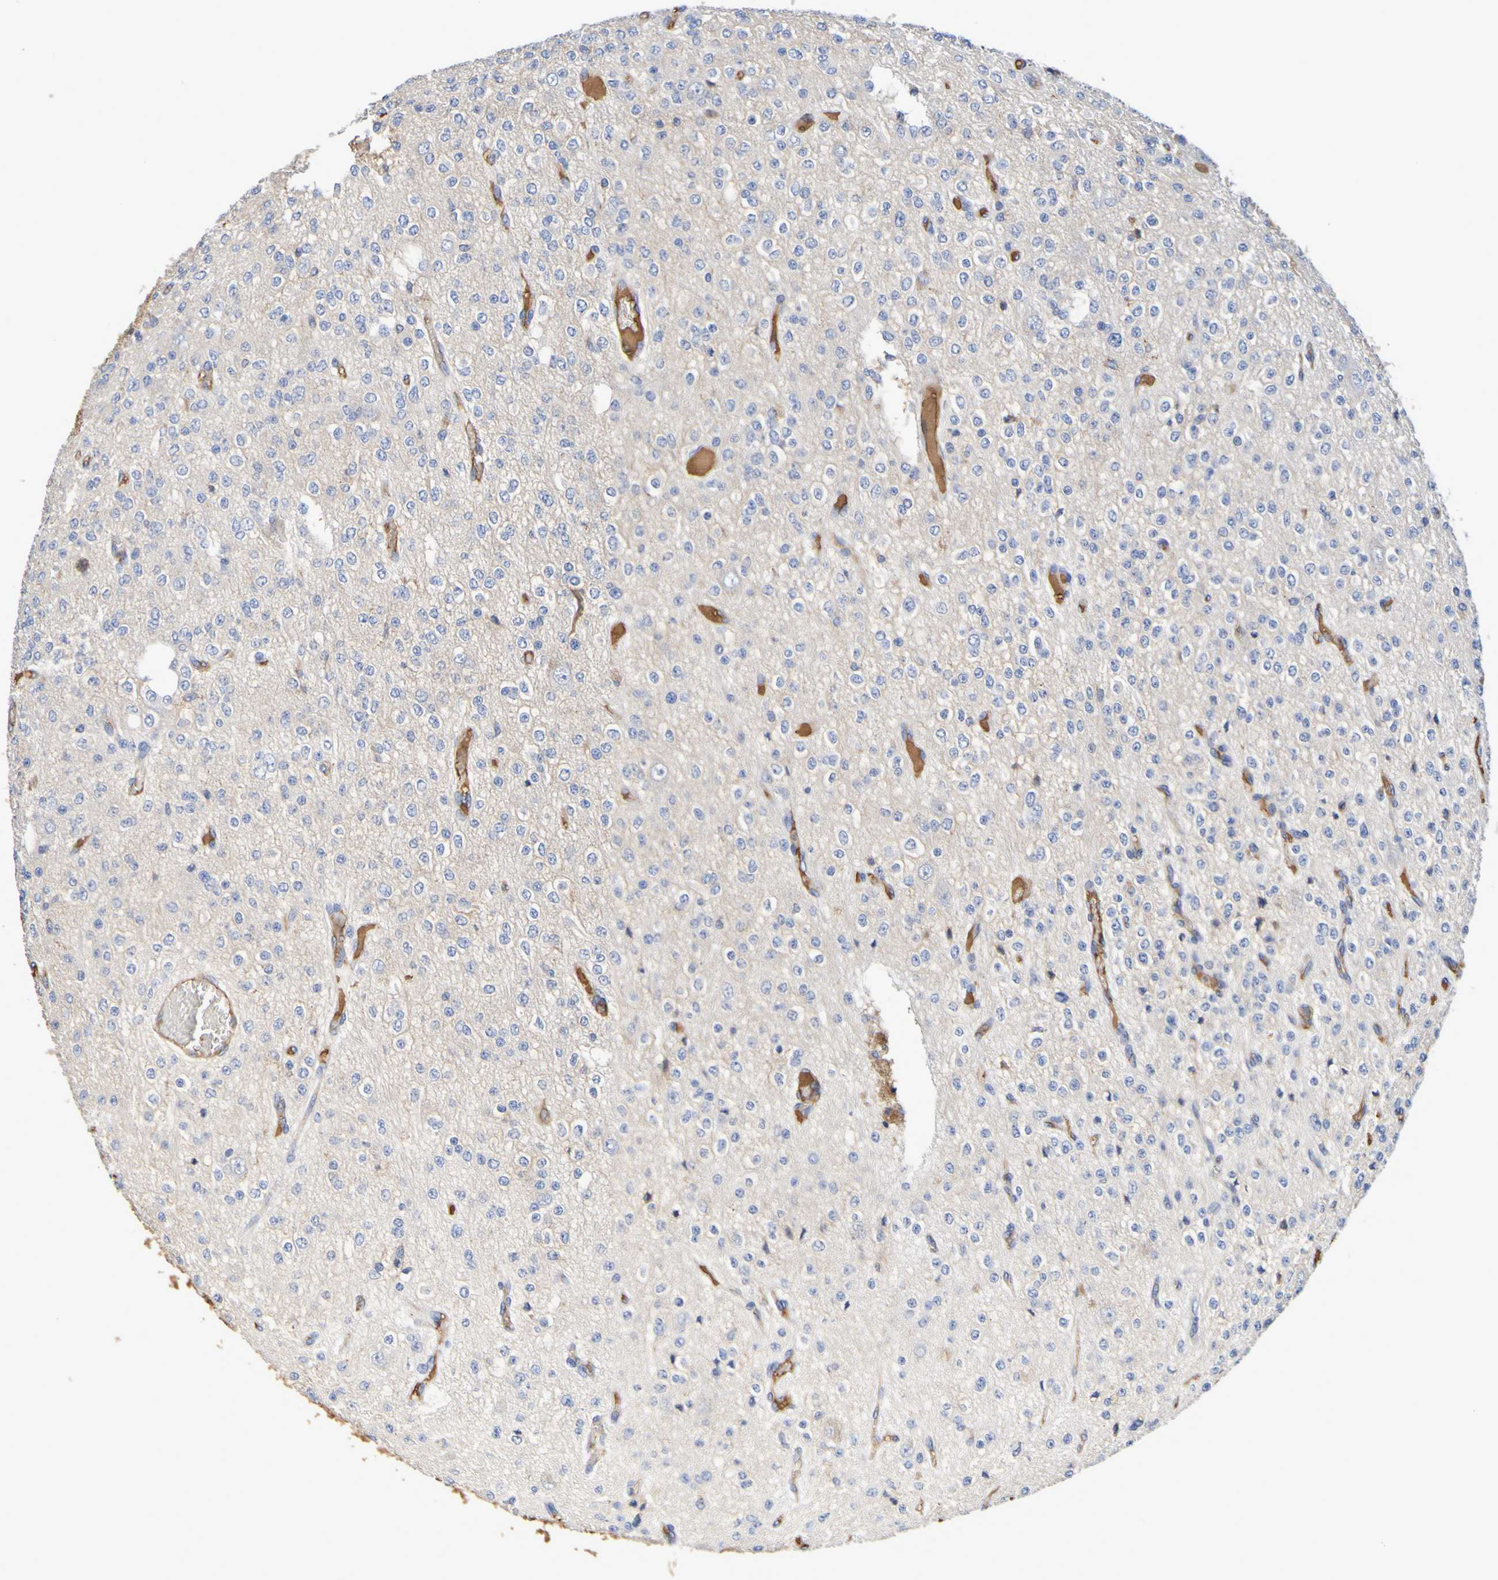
{"staining": {"intensity": "negative", "quantity": "none", "location": "none"}, "tissue": "glioma", "cell_type": "Tumor cells", "image_type": "cancer", "snomed": [{"axis": "morphology", "description": "Glioma, malignant, Low grade"}, {"axis": "topography", "description": "Brain"}], "caption": "Histopathology image shows no significant protein expression in tumor cells of malignant glioma (low-grade).", "gene": "GAB3", "patient": {"sex": "male", "age": 38}}